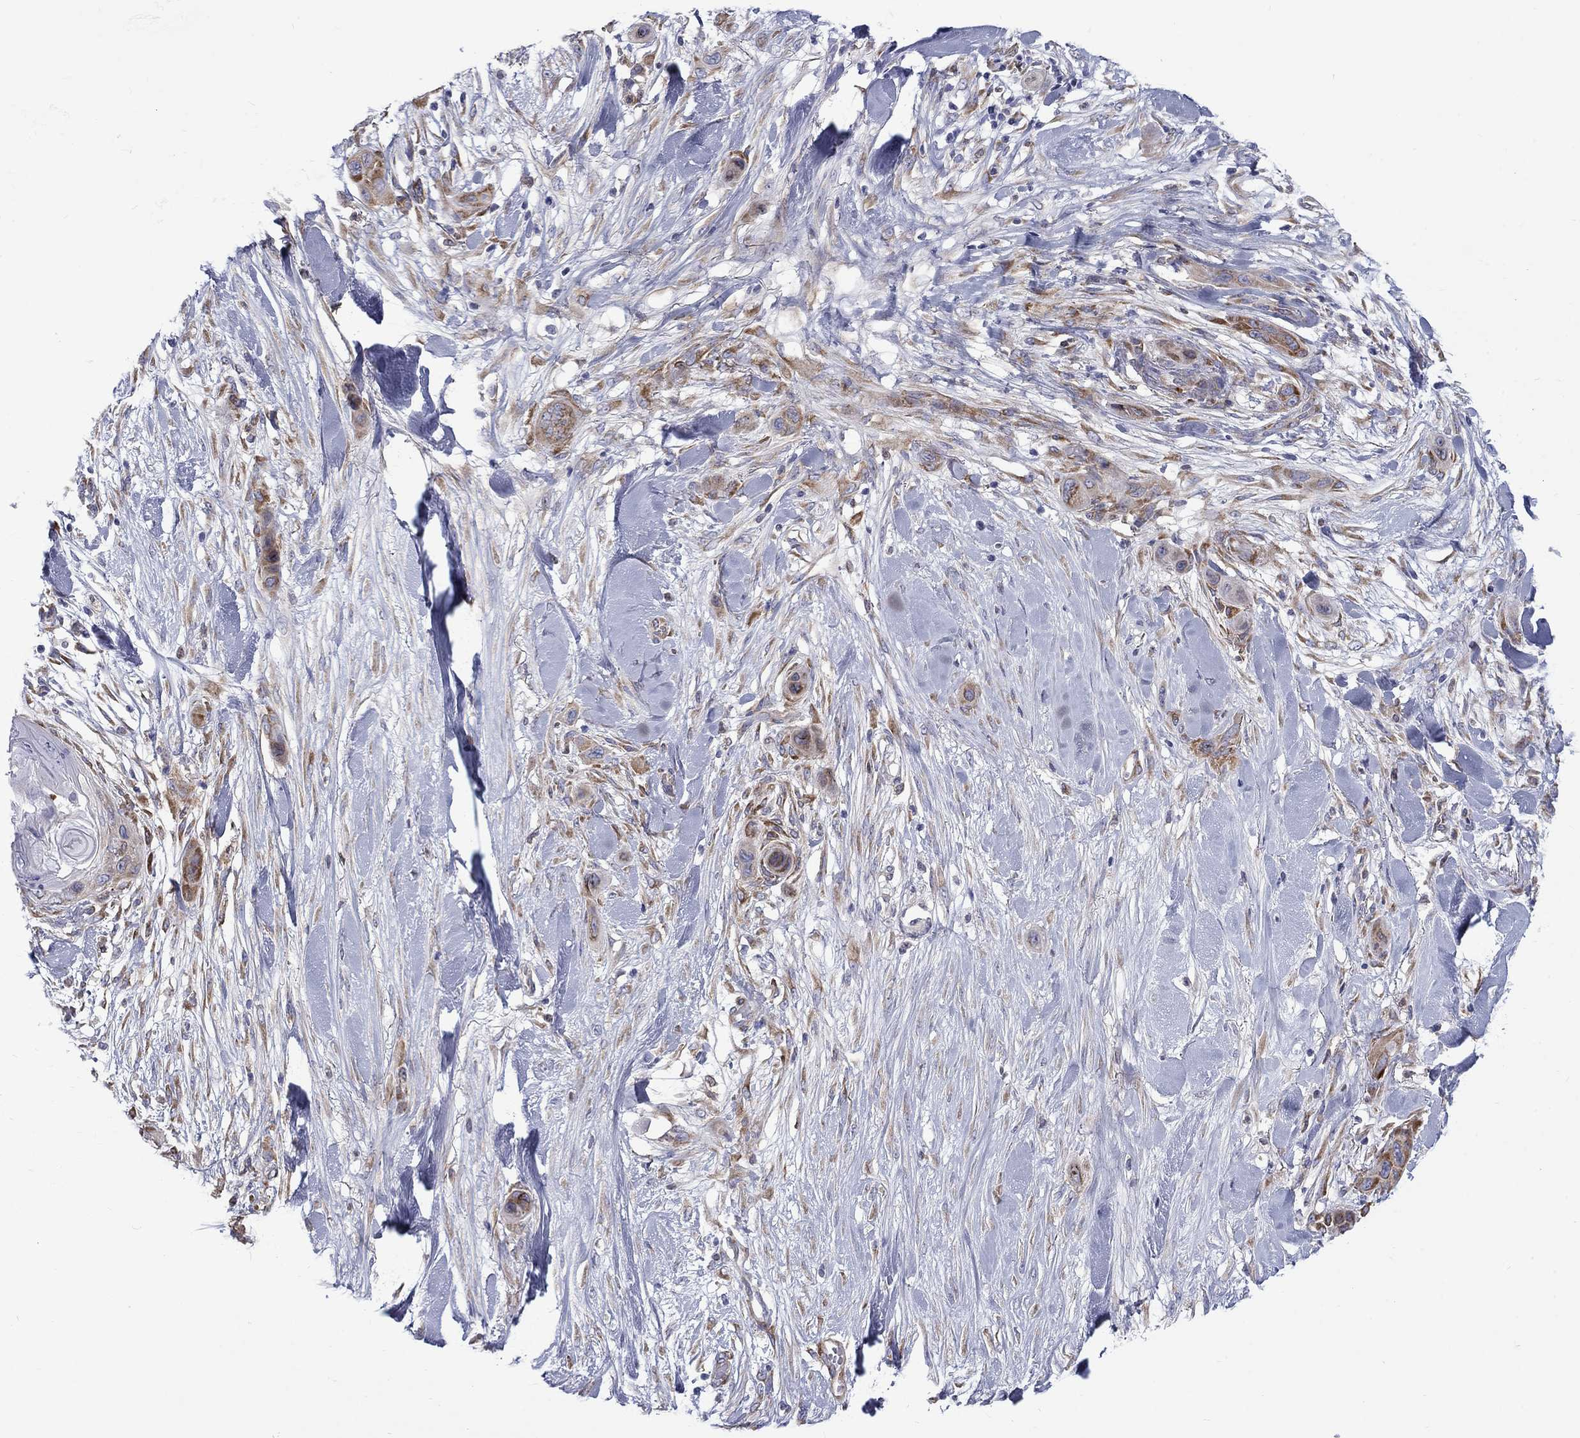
{"staining": {"intensity": "moderate", "quantity": "25%-75%", "location": "cytoplasmic/membranous"}, "tissue": "skin cancer", "cell_type": "Tumor cells", "image_type": "cancer", "snomed": [{"axis": "morphology", "description": "Squamous cell carcinoma, NOS"}, {"axis": "topography", "description": "Skin"}], "caption": "Moderate cytoplasmic/membranous expression for a protein is identified in approximately 25%-75% of tumor cells of skin cancer (squamous cell carcinoma) using immunohistochemistry (IHC).", "gene": "PABPC4", "patient": {"sex": "male", "age": 79}}